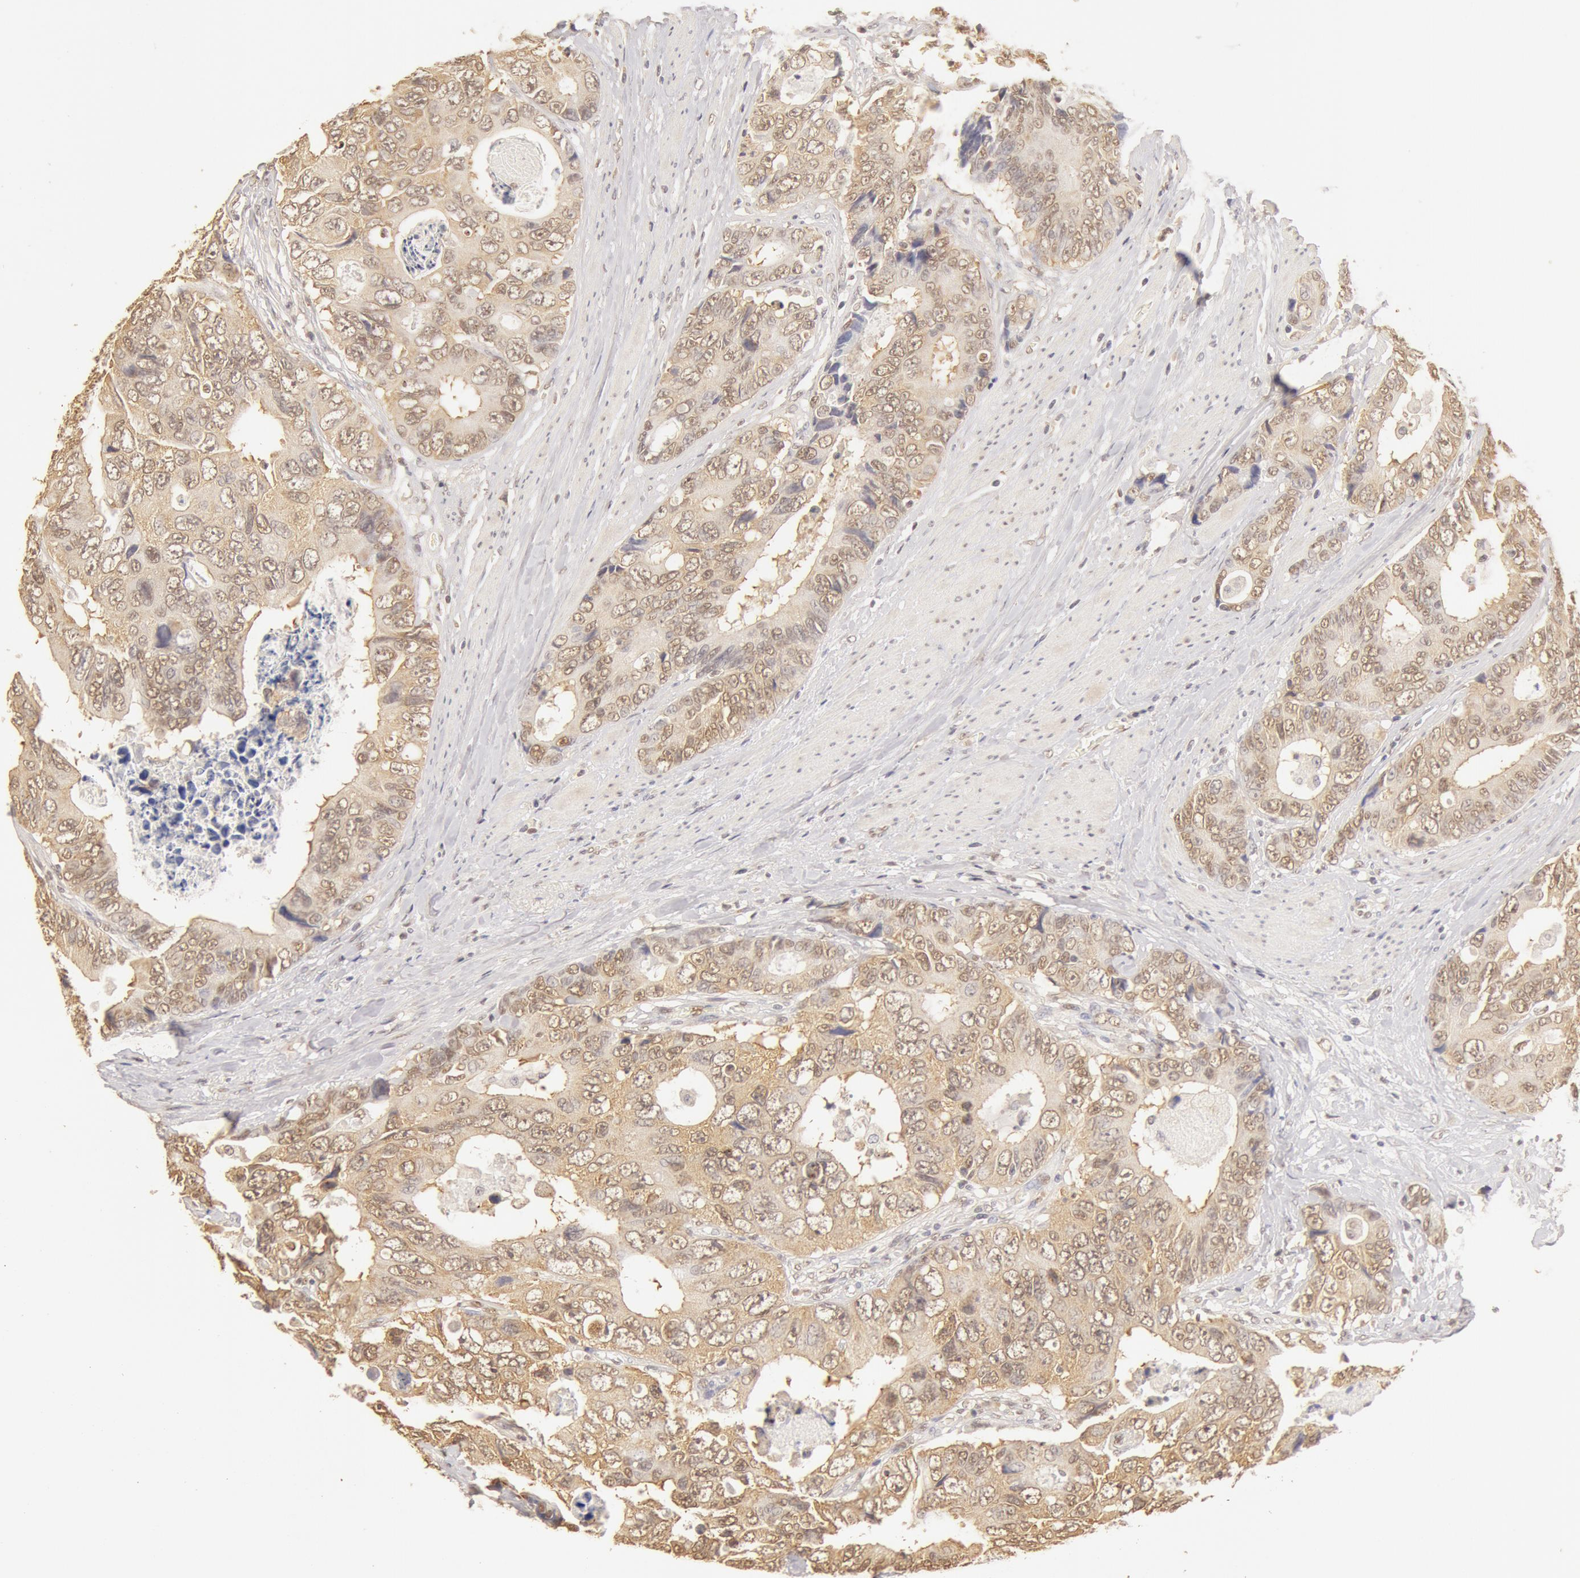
{"staining": {"intensity": "moderate", "quantity": ">75%", "location": "cytoplasmic/membranous,nuclear"}, "tissue": "colorectal cancer", "cell_type": "Tumor cells", "image_type": "cancer", "snomed": [{"axis": "morphology", "description": "Adenocarcinoma, NOS"}, {"axis": "topography", "description": "Rectum"}], "caption": "This is a micrograph of IHC staining of colorectal cancer (adenocarcinoma), which shows moderate positivity in the cytoplasmic/membranous and nuclear of tumor cells.", "gene": "SNRNP70", "patient": {"sex": "female", "age": 67}}